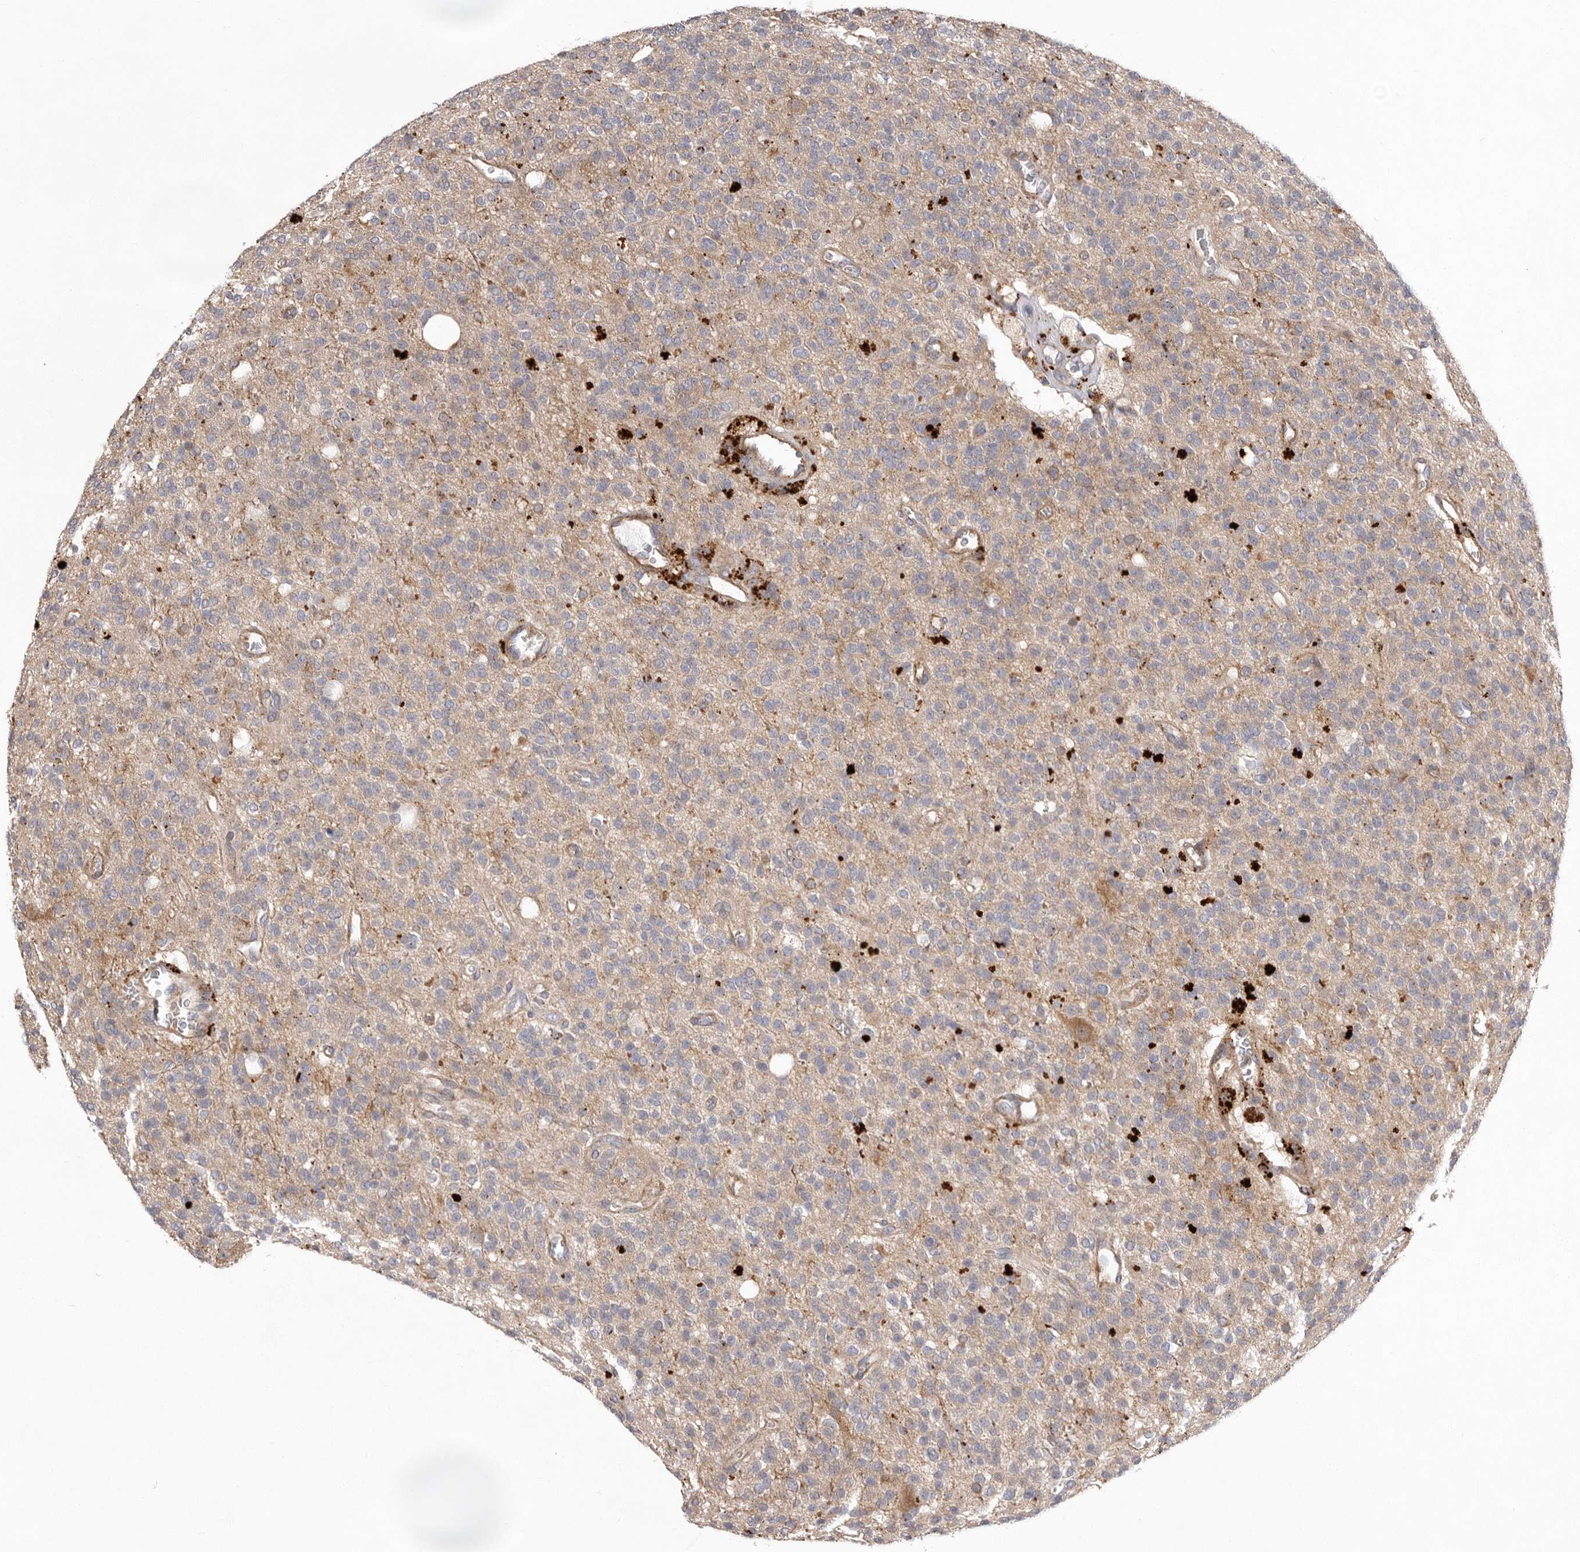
{"staining": {"intensity": "negative", "quantity": "none", "location": "none"}, "tissue": "glioma", "cell_type": "Tumor cells", "image_type": "cancer", "snomed": [{"axis": "morphology", "description": "Glioma, malignant, High grade"}, {"axis": "topography", "description": "Brain"}], "caption": "Immunohistochemical staining of malignant glioma (high-grade) reveals no significant positivity in tumor cells.", "gene": "WDR47", "patient": {"sex": "male", "age": 34}}